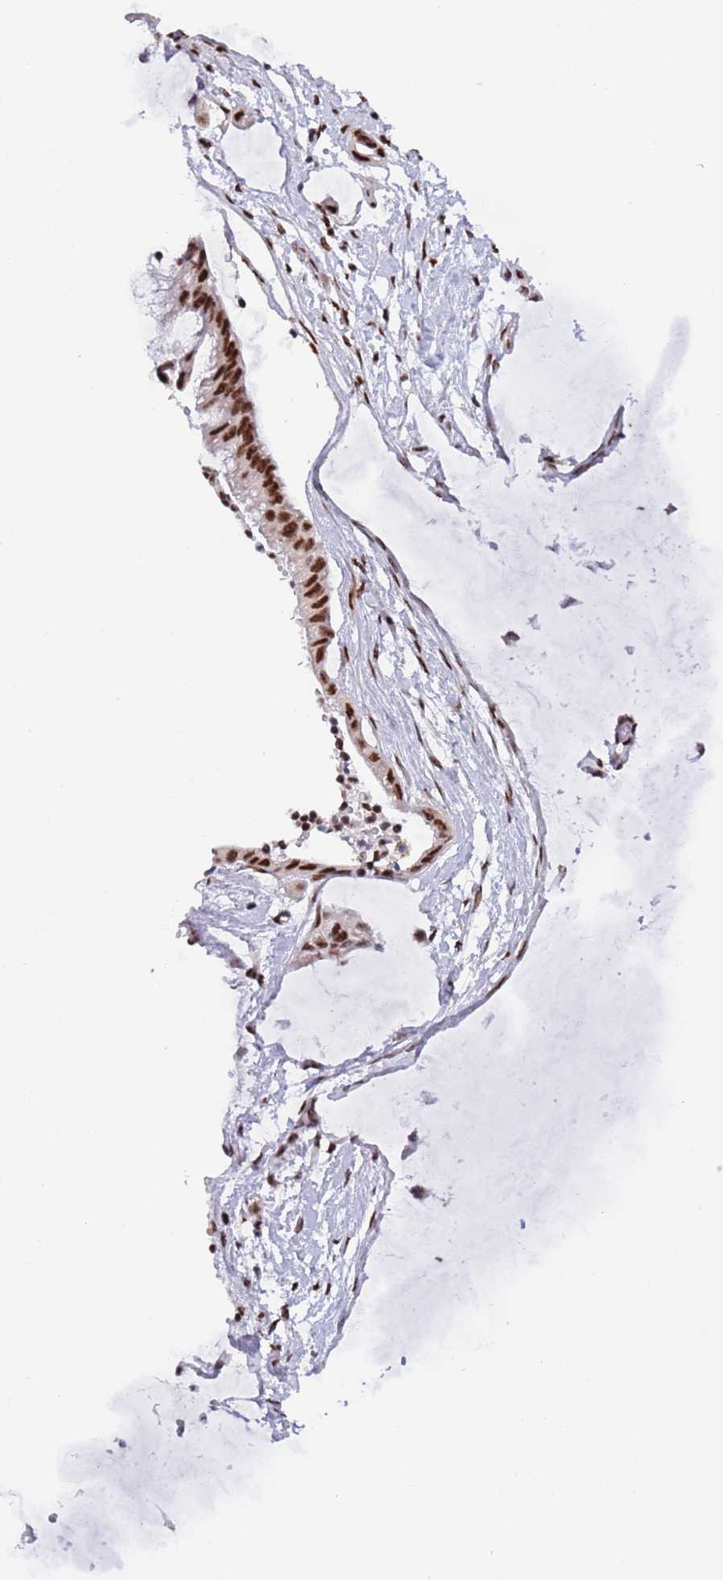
{"staining": {"intensity": "strong", "quantity": ">75%", "location": "nuclear"}, "tissue": "ovarian cancer", "cell_type": "Tumor cells", "image_type": "cancer", "snomed": [{"axis": "morphology", "description": "Cystadenocarcinoma, mucinous, NOS"}, {"axis": "topography", "description": "Ovary"}], "caption": "Protein expression analysis of ovarian cancer shows strong nuclear expression in about >75% of tumor cells.", "gene": "SF3A2", "patient": {"sex": "female", "age": 39}}